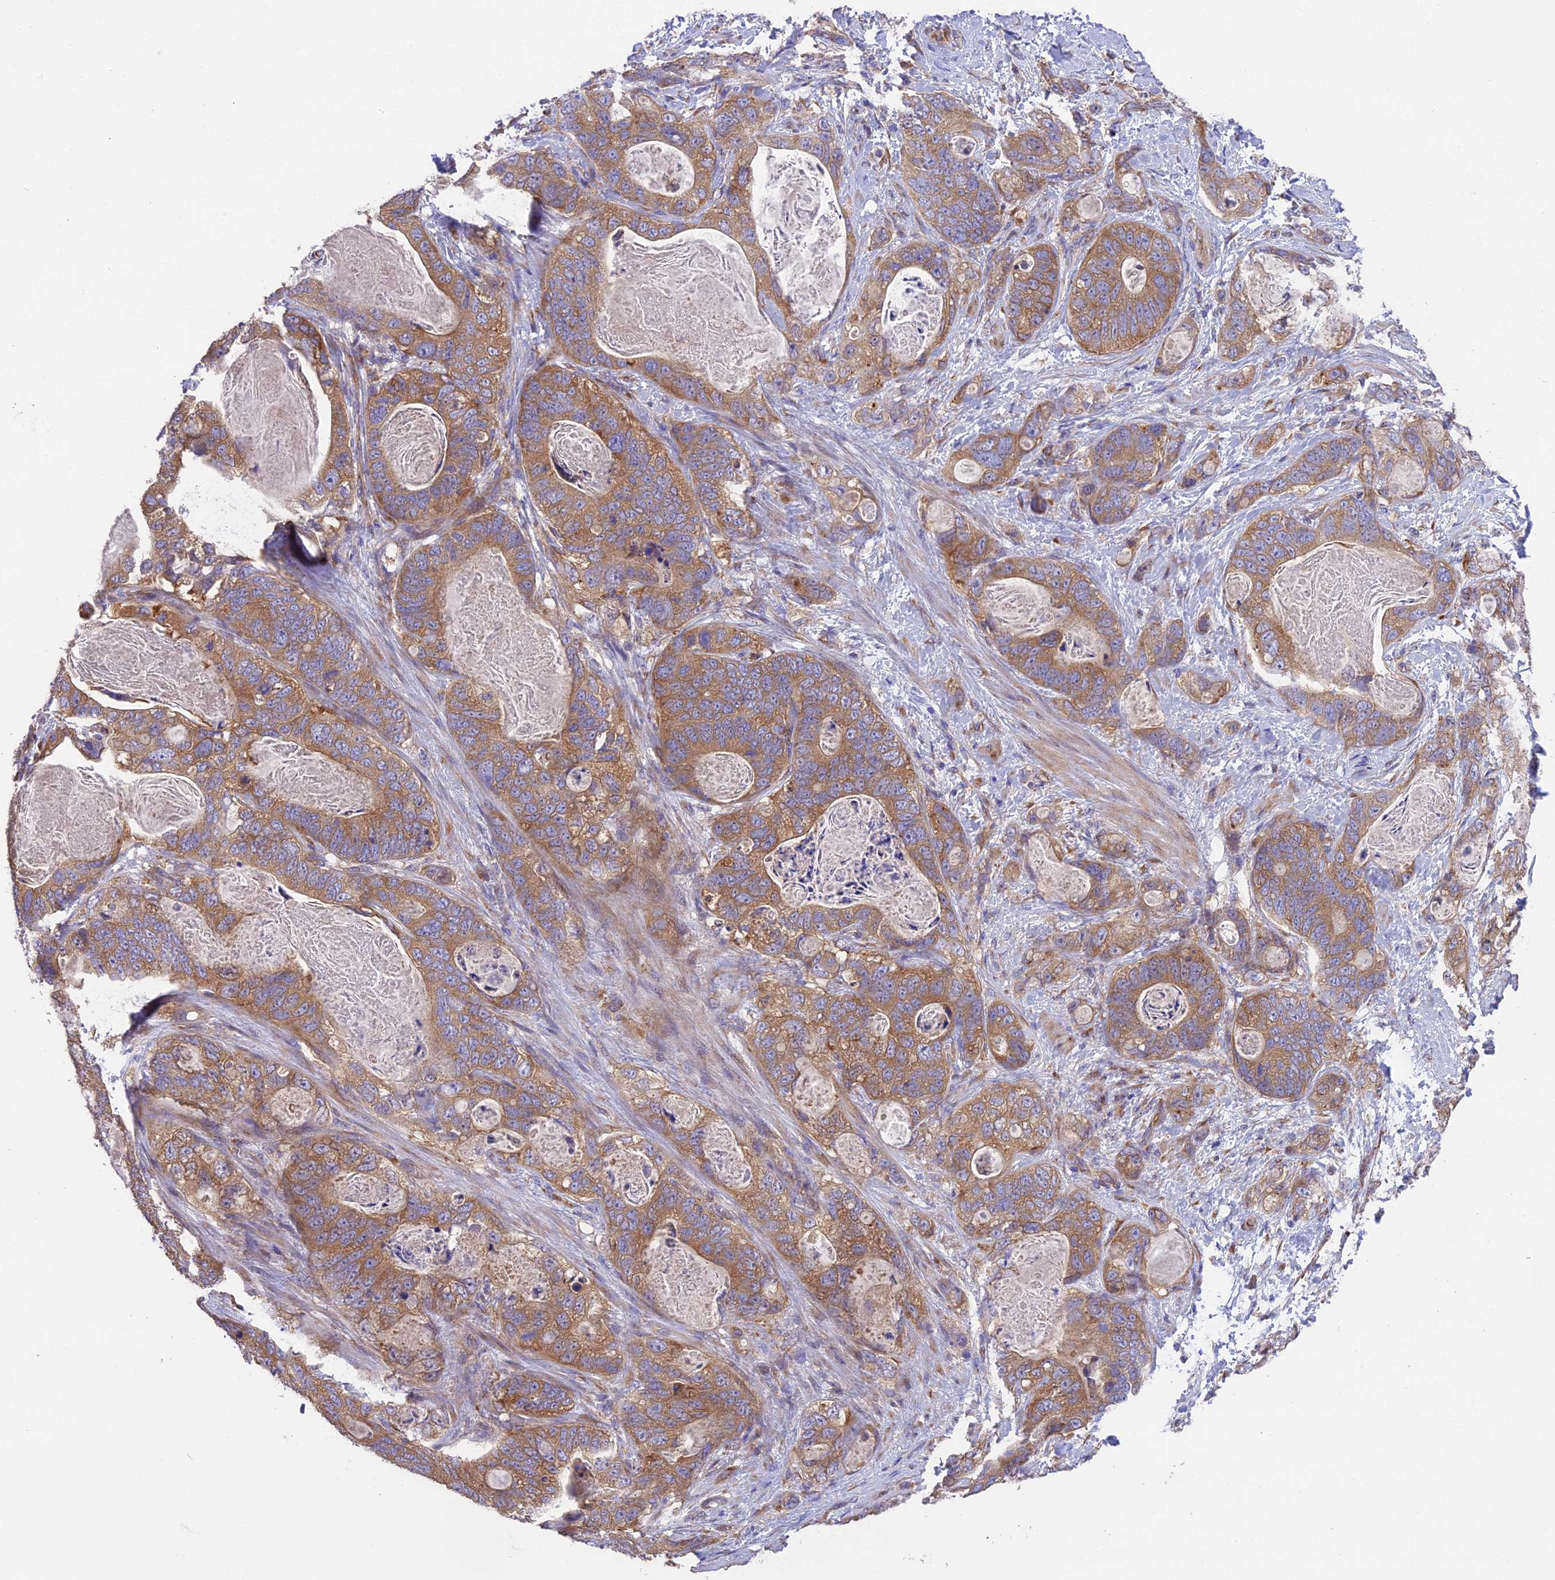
{"staining": {"intensity": "moderate", "quantity": ">75%", "location": "cytoplasmic/membranous"}, "tissue": "stomach cancer", "cell_type": "Tumor cells", "image_type": "cancer", "snomed": [{"axis": "morphology", "description": "Normal tissue, NOS"}, {"axis": "morphology", "description": "Adenocarcinoma, NOS"}, {"axis": "topography", "description": "Stomach"}], "caption": "There is medium levels of moderate cytoplasmic/membranous positivity in tumor cells of stomach cancer (adenocarcinoma), as demonstrated by immunohistochemical staining (brown color).", "gene": "BLOC1S4", "patient": {"sex": "female", "age": 89}}